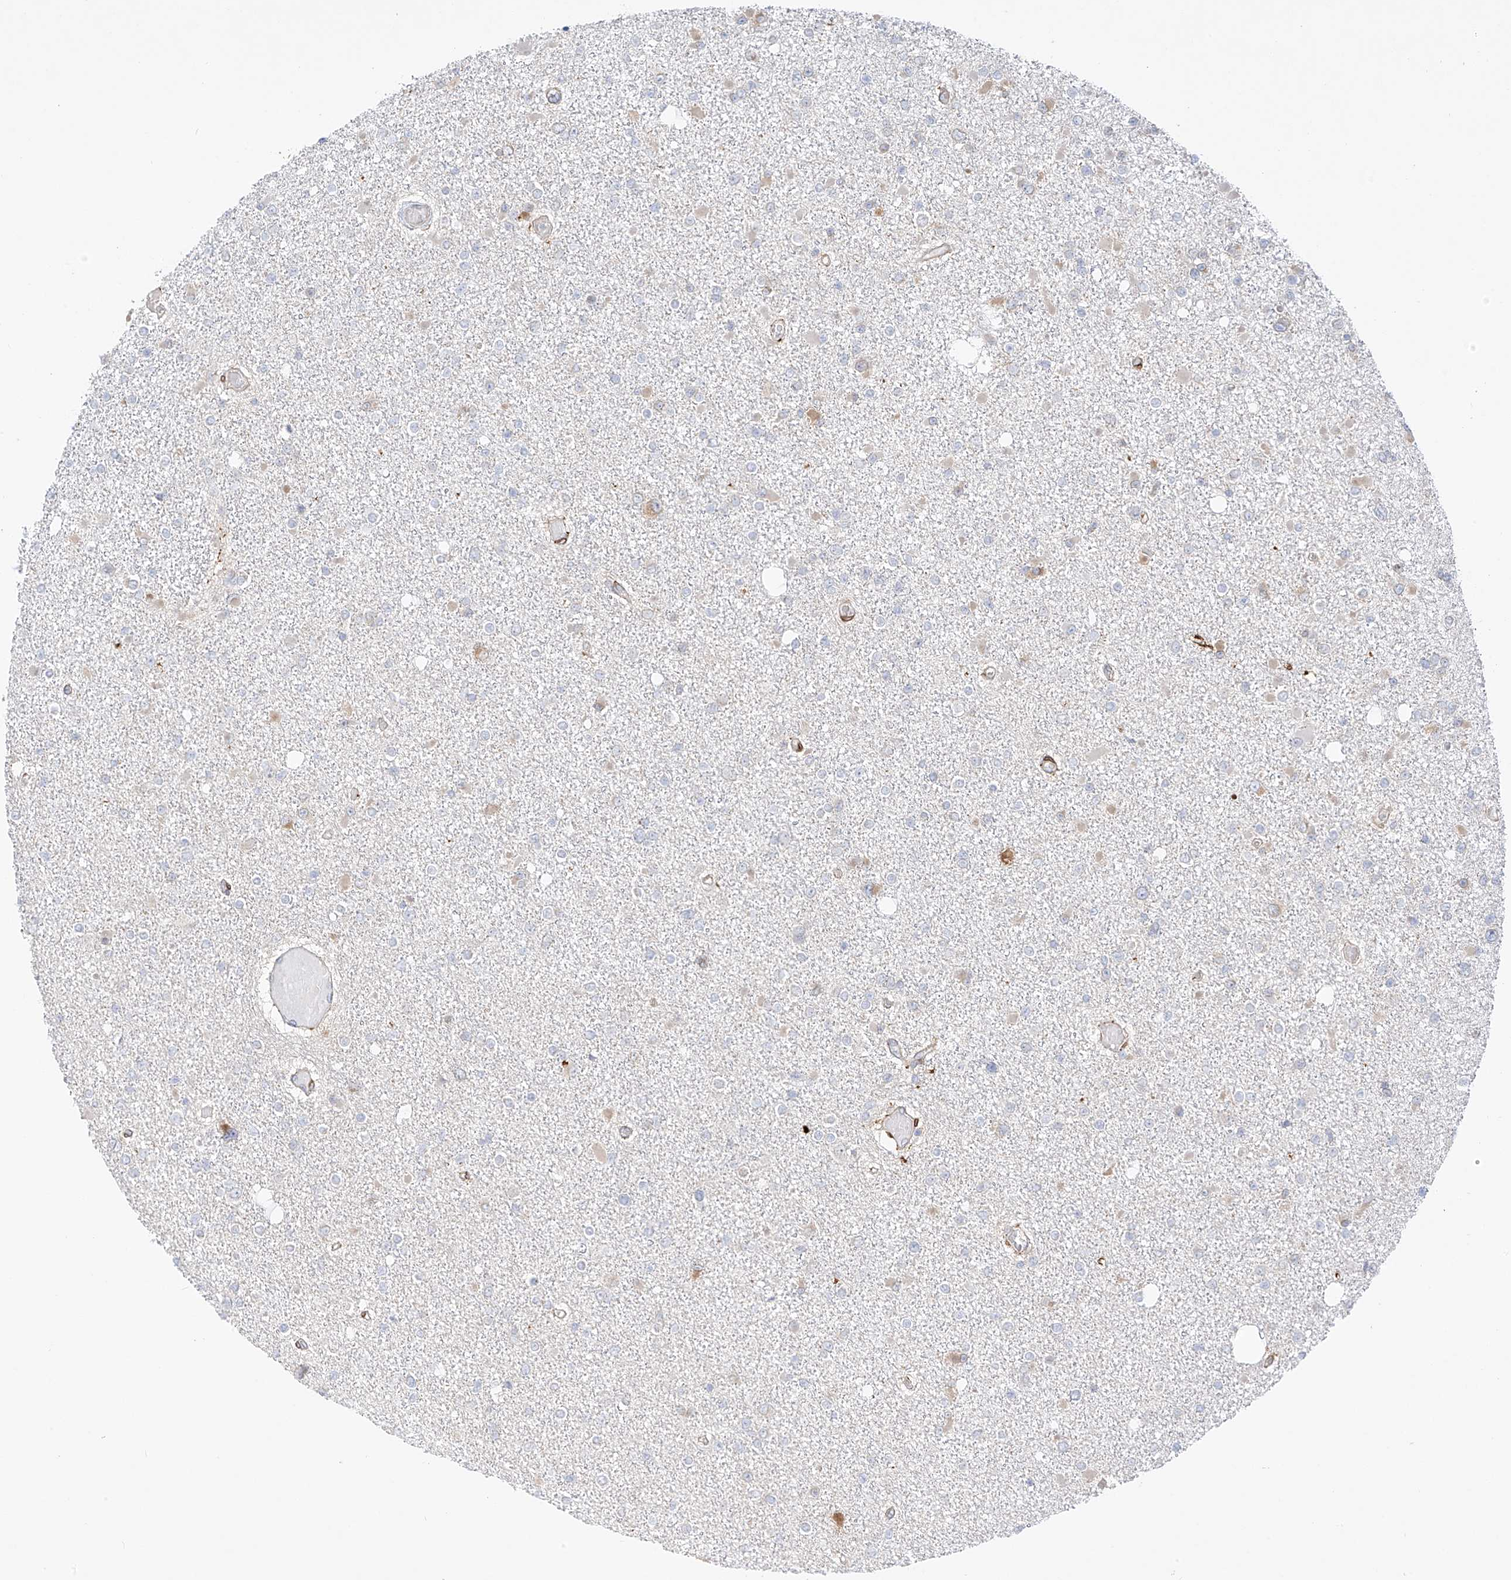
{"staining": {"intensity": "negative", "quantity": "none", "location": "none"}, "tissue": "glioma", "cell_type": "Tumor cells", "image_type": "cancer", "snomed": [{"axis": "morphology", "description": "Glioma, malignant, Low grade"}, {"axis": "topography", "description": "Brain"}], "caption": "This is an immunohistochemistry (IHC) image of glioma. There is no expression in tumor cells.", "gene": "PCYOX1", "patient": {"sex": "female", "age": 22}}